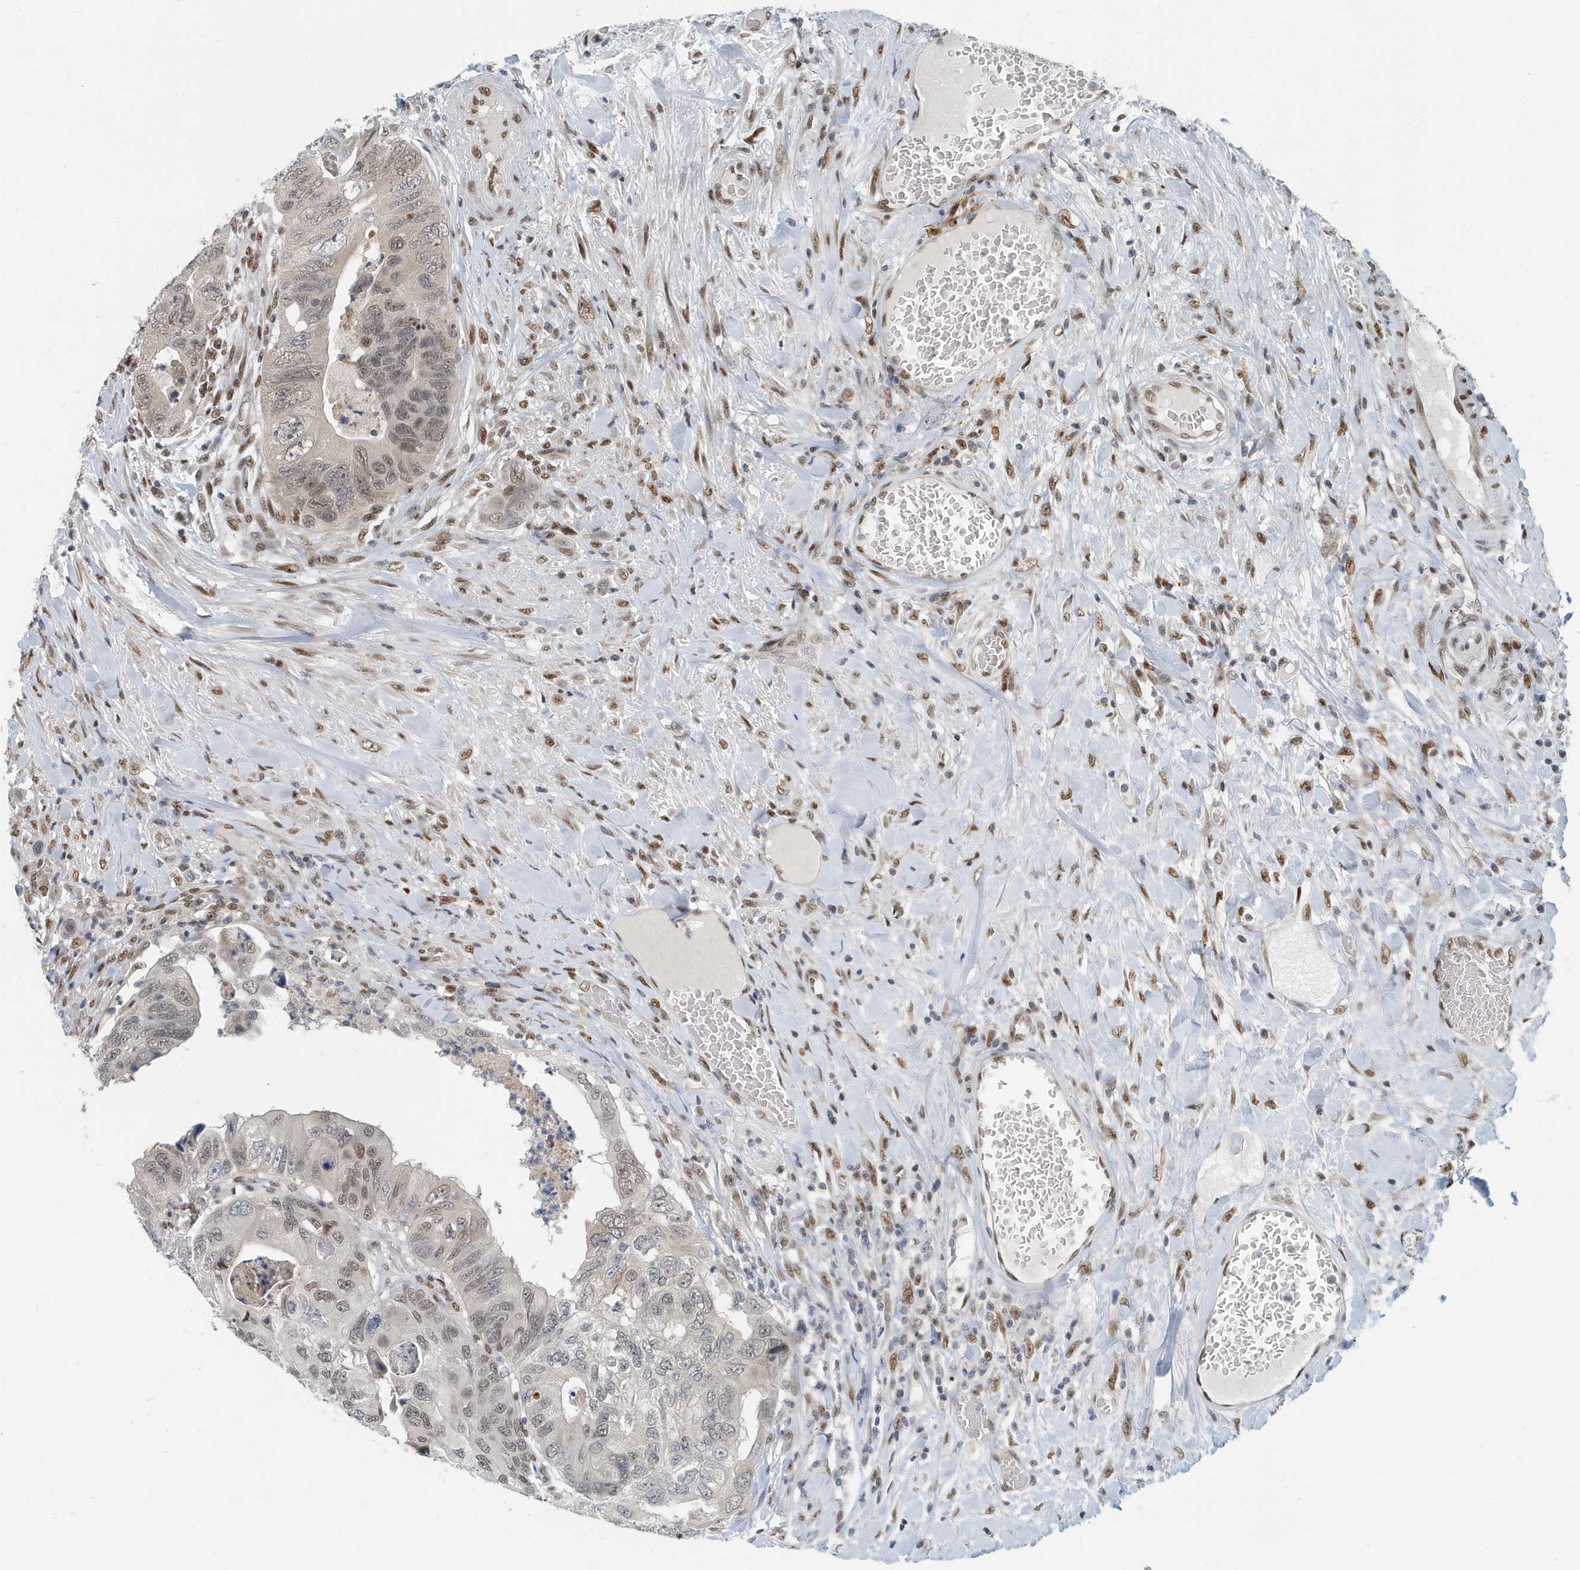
{"staining": {"intensity": "weak", "quantity": ">75%", "location": "nuclear"}, "tissue": "colorectal cancer", "cell_type": "Tumor cells", "image_type": "cancer", "snomed": [{"axis": "morphology", "description": "Adenocarcinoma, NOS"}, {"axis": "topography", "description": "Rectum"}], "caption": "IHC image of neoplastic tissue: human colorectal cancer stained using immunohistochemistry (IHC) exhibits low levels of weak protein expression localized specifically in the nuclear of tumor cells, appearing as a nuclear brown color.", "gene": "KIF15", "patient": {"sex": "male", "age": 63}}